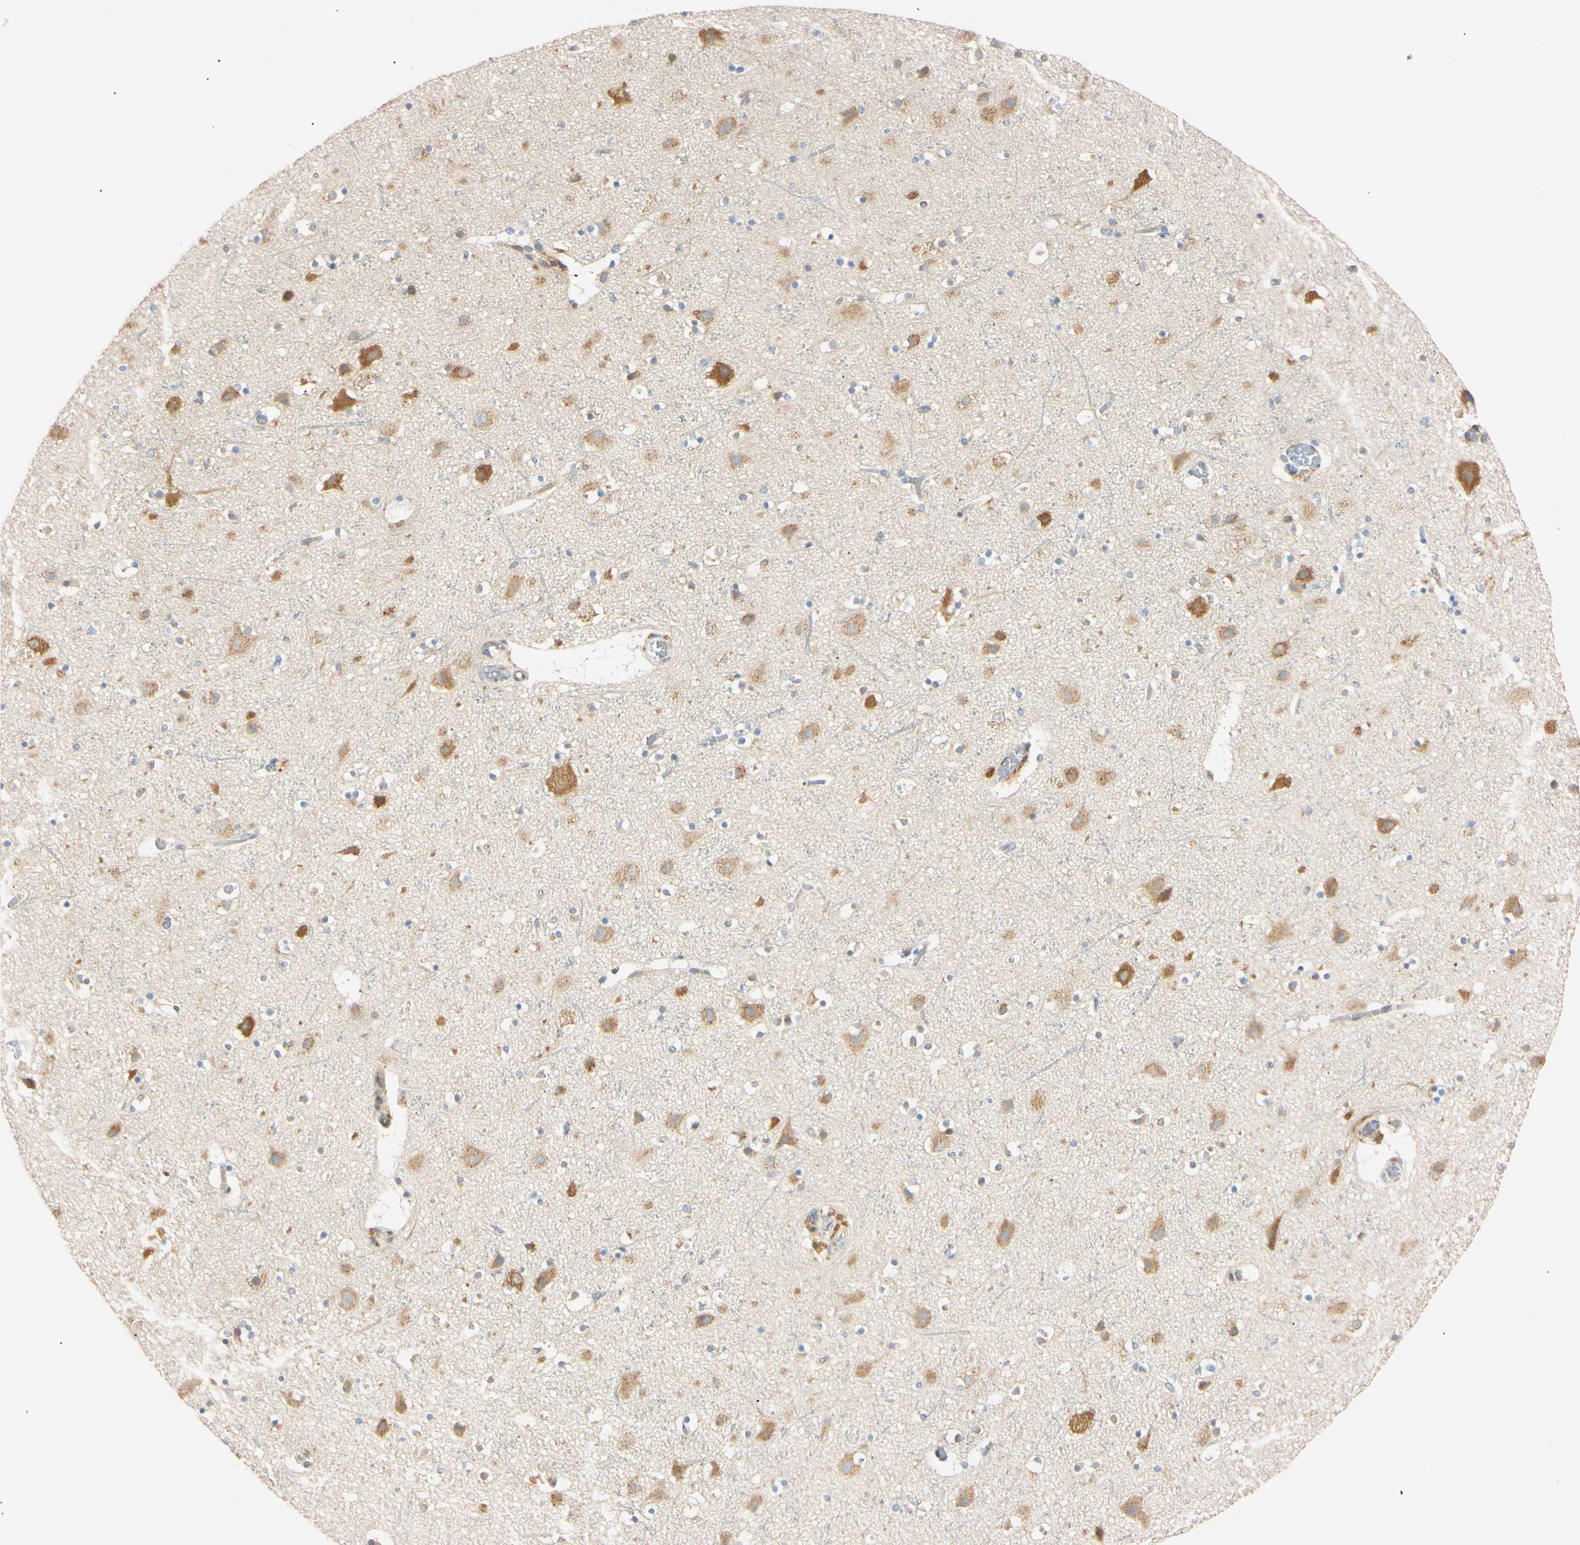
{"staining": {"intensity": "weak", "quantity": ">75%", "location": "cytoplasmic/membranous"}, "tissue": "cerebral cortex", "cell_type": "Endothelial cells", "image_type": "normal", "snomed": [{"axis": "morphology", "description": "Normal tissue, NOS"}, {"axis": "topography", "description": "Cerebral cortex"}], "caption": "Immunohistochemistry photomicrograph of unremarkable cerebral cortex: human cerebral cortex stained using immunohistochemistry displays low levels of weak protein expression localized specifically in the cytoplasmic/membranous of endothelial cells, appearing as a cytoplasmic/membranous brown color.", "gene": "IER3IP1", "patient": {"sex": "male", "age": 45}}